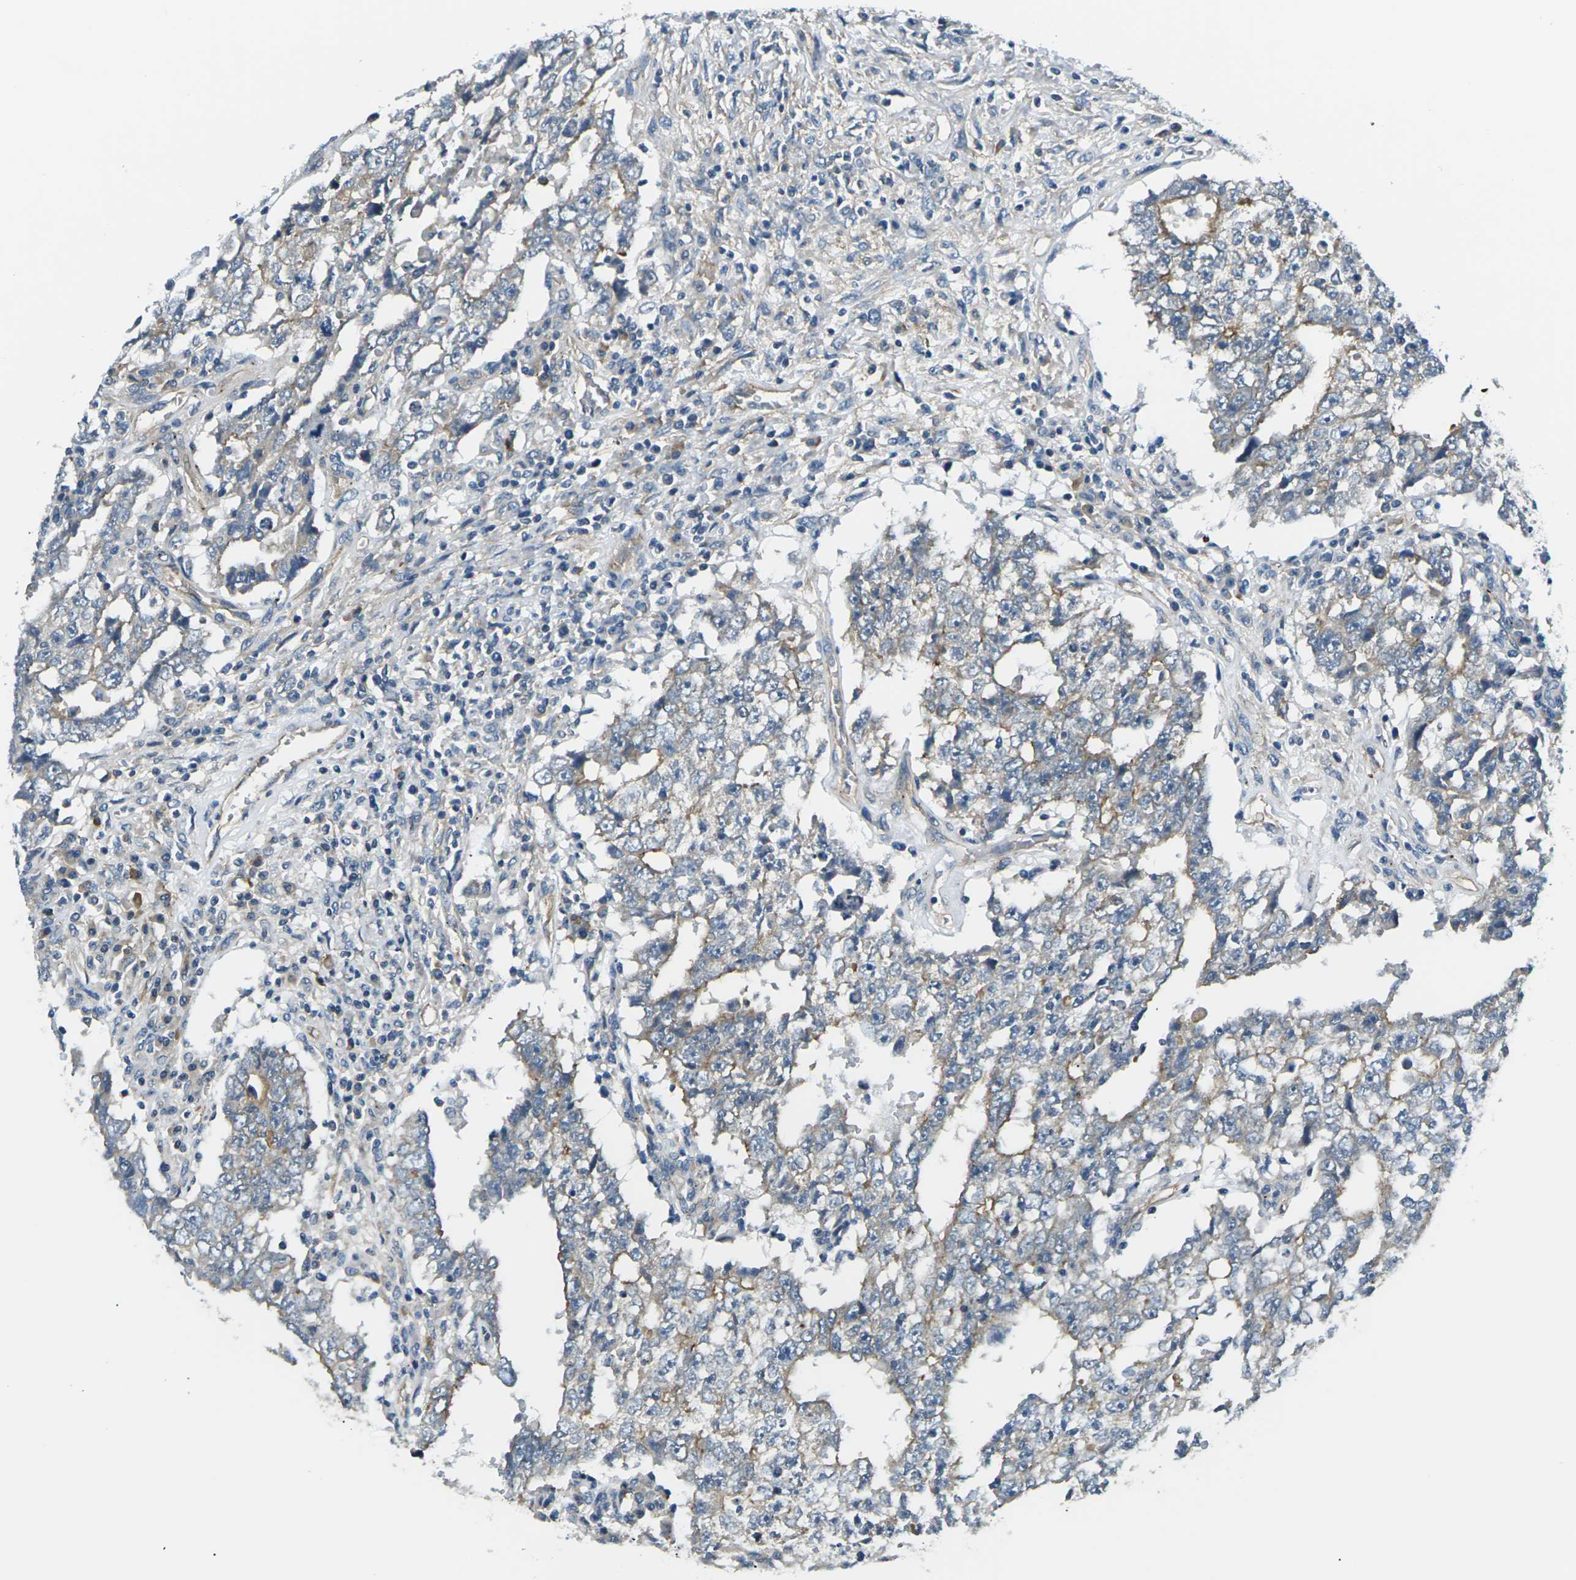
{"staining": {"intensity": "moderate", "quantity": "<25%", "location": "cytoplasmic/membranous"}, "tissue": "testis cancer", "cell_type": "Tumor cells", "image_type": "cancer", "snomed": [{"axis": "morphology", "description": "Carcinoma, Embryonal, NOS"}, {"axis": "topography", "description": "Testis"}], "caption": "A brown stain highlights moderate cytoplasmic/membranous positivity of a protein in testis embryonal carcinoma tumor cells.", "gene": "SLC13A3", "patient": {"sex": "male", "age": 26}}